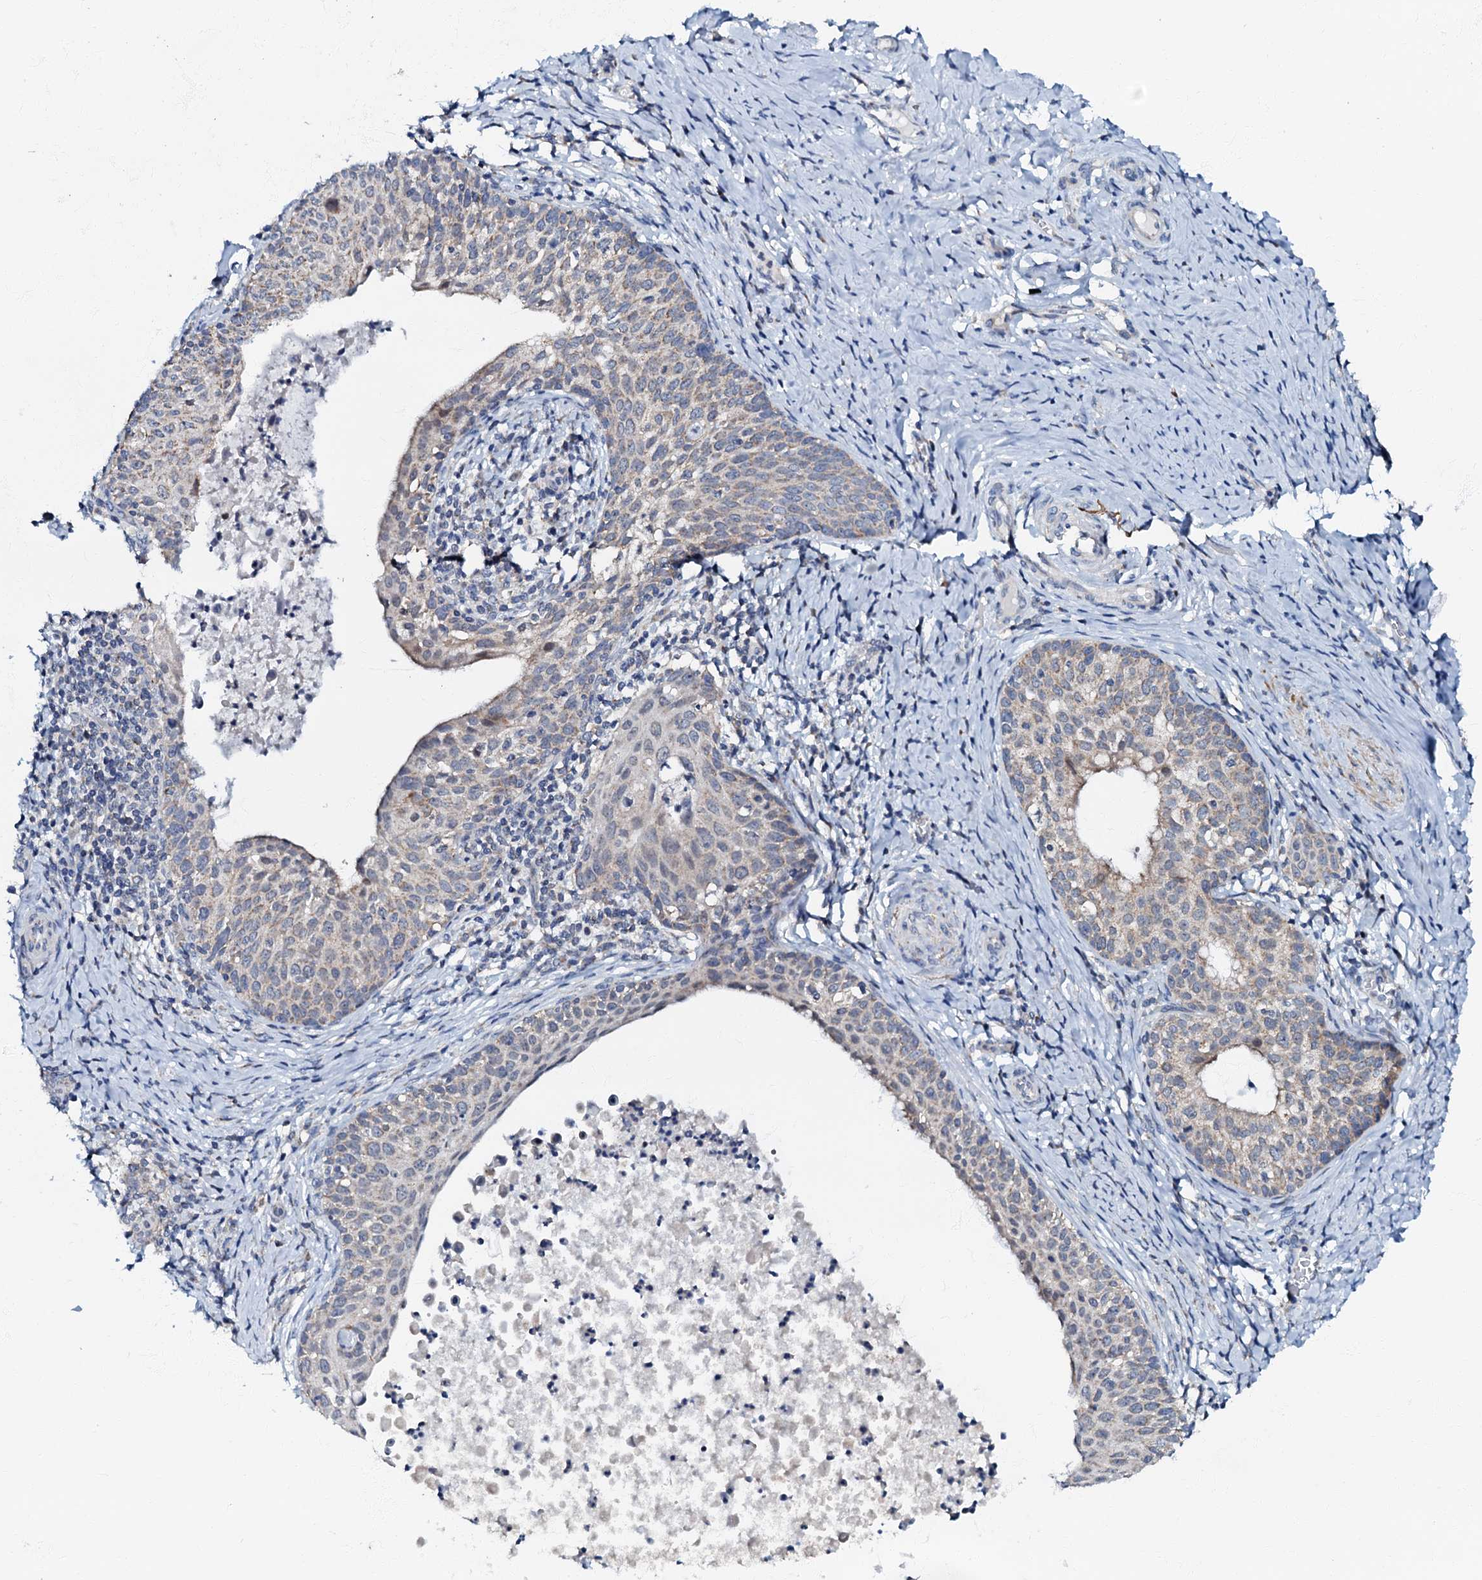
{"staining": {"intensity": "weak", "quantity": "<25%", "location": "cytoplasmic/membranous"}, "tissue": "cervical cancer", "cell_type": "Tumor cells", "image_type": "cancer", "snomed": [{"axis": "morphology", "description": "Squamous cell carcinoma, NOS"}, {"axis": "topography", "description": "Cervix"}], "caption": "Tumor cells are negative for brown protein staining in cervical cancer (squamous cell carcinoma).", "gene": "MRPL51", "patient": {"sex": "female", "age": 52}}